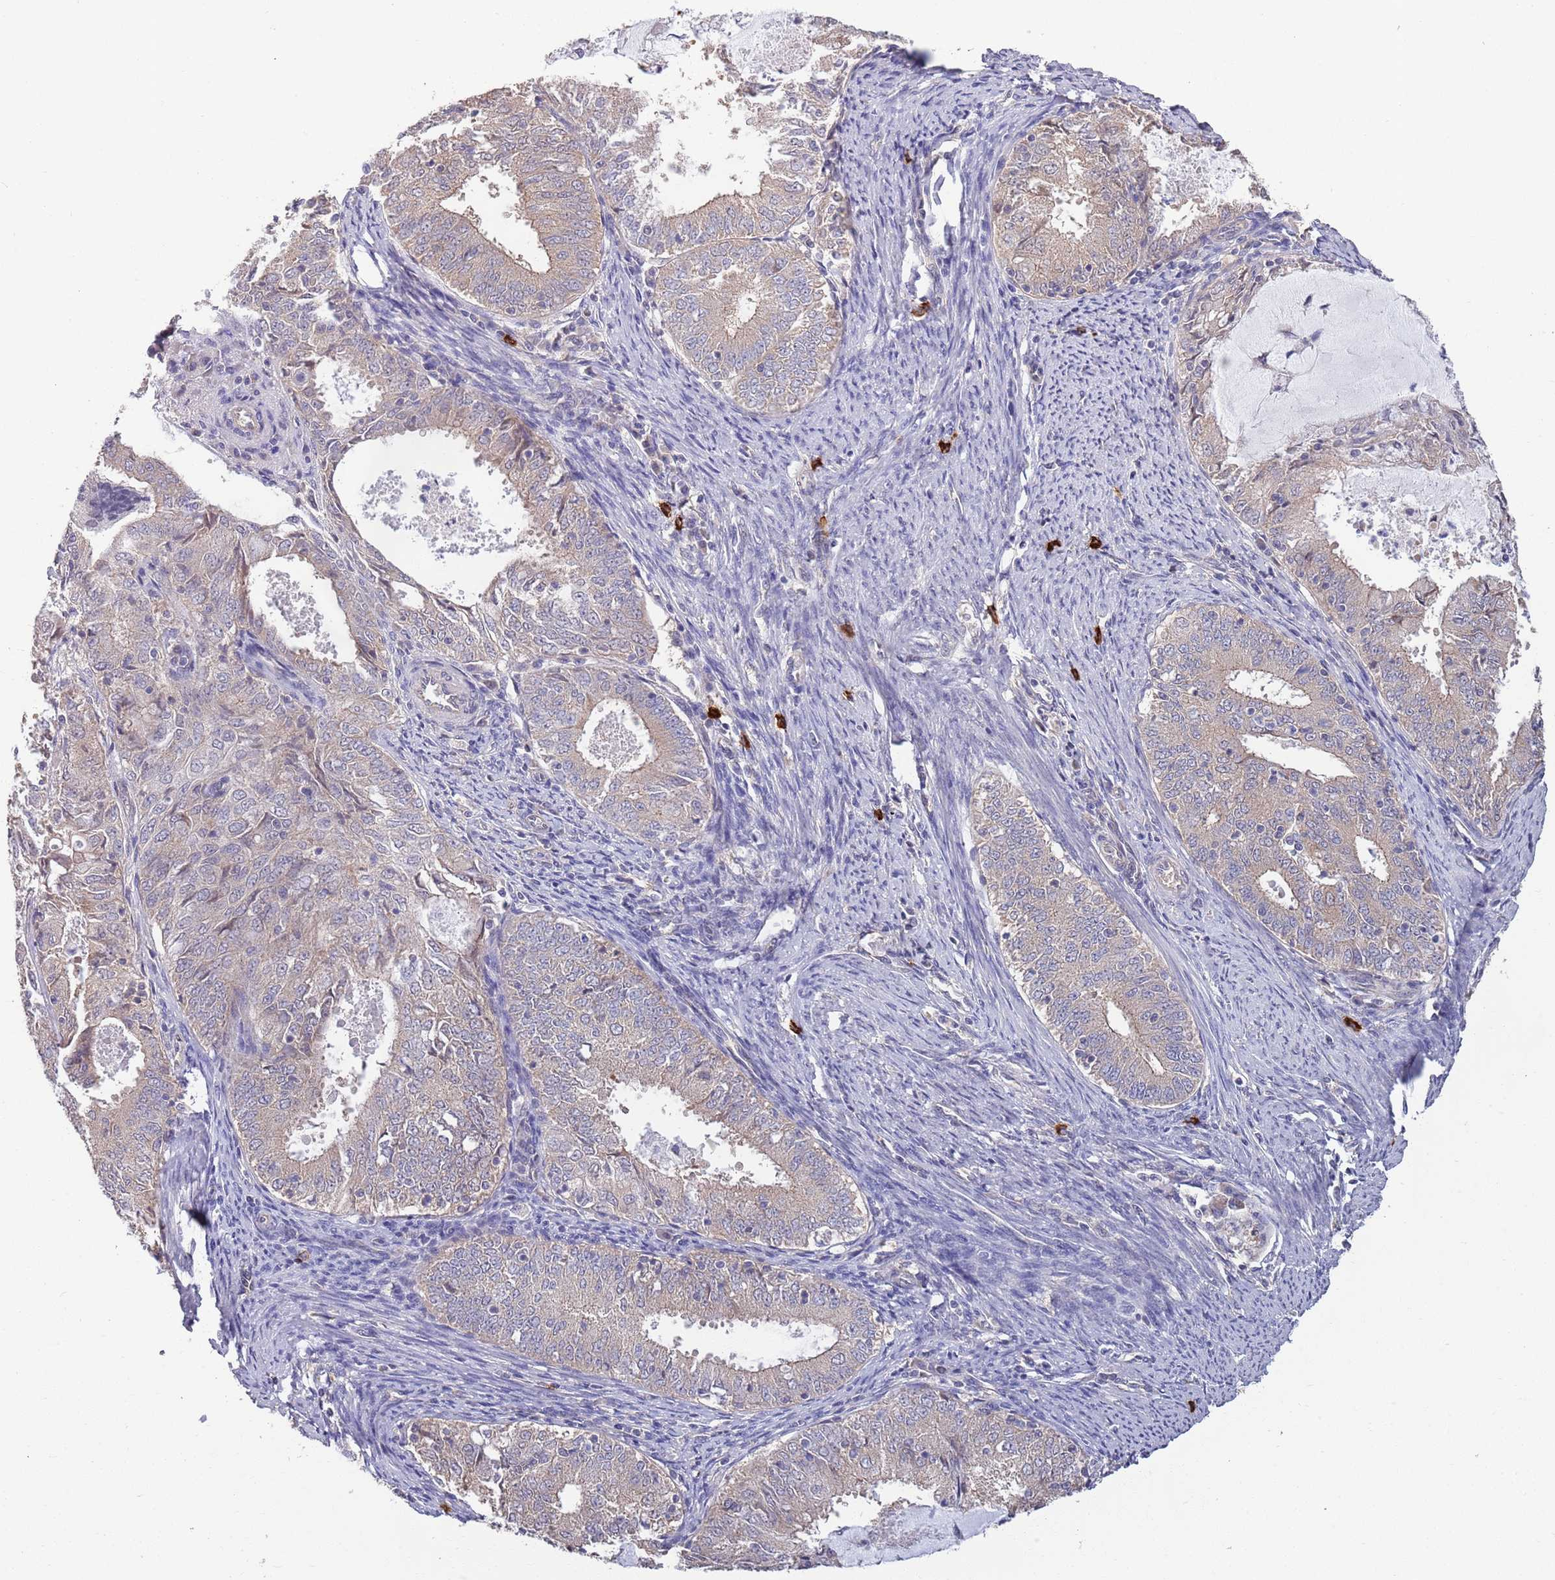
{"staining": {"intensity": "weak", "quantity": "<25%", "location": "cytoplasmic/membranous"}, "tissue": "endometrial cancer", "cell_type": "Tumor cells", "image_type": "cancer", "snomed": [{"axis": "morphology", "description": "Adenocarcinoma, NOS"}, {"axis": "topography", "description": "Endometrium"}], "caption": "This is a photomicrograph of immunohistochemistry staining of endometrial cancer, which shows no staining in tumor cells. (Immunohistochemistry (ihc), brightfield microscopy, high magnification).", "gene": "MARVELD2", "patient": {"sex": "female", "age": 57}}